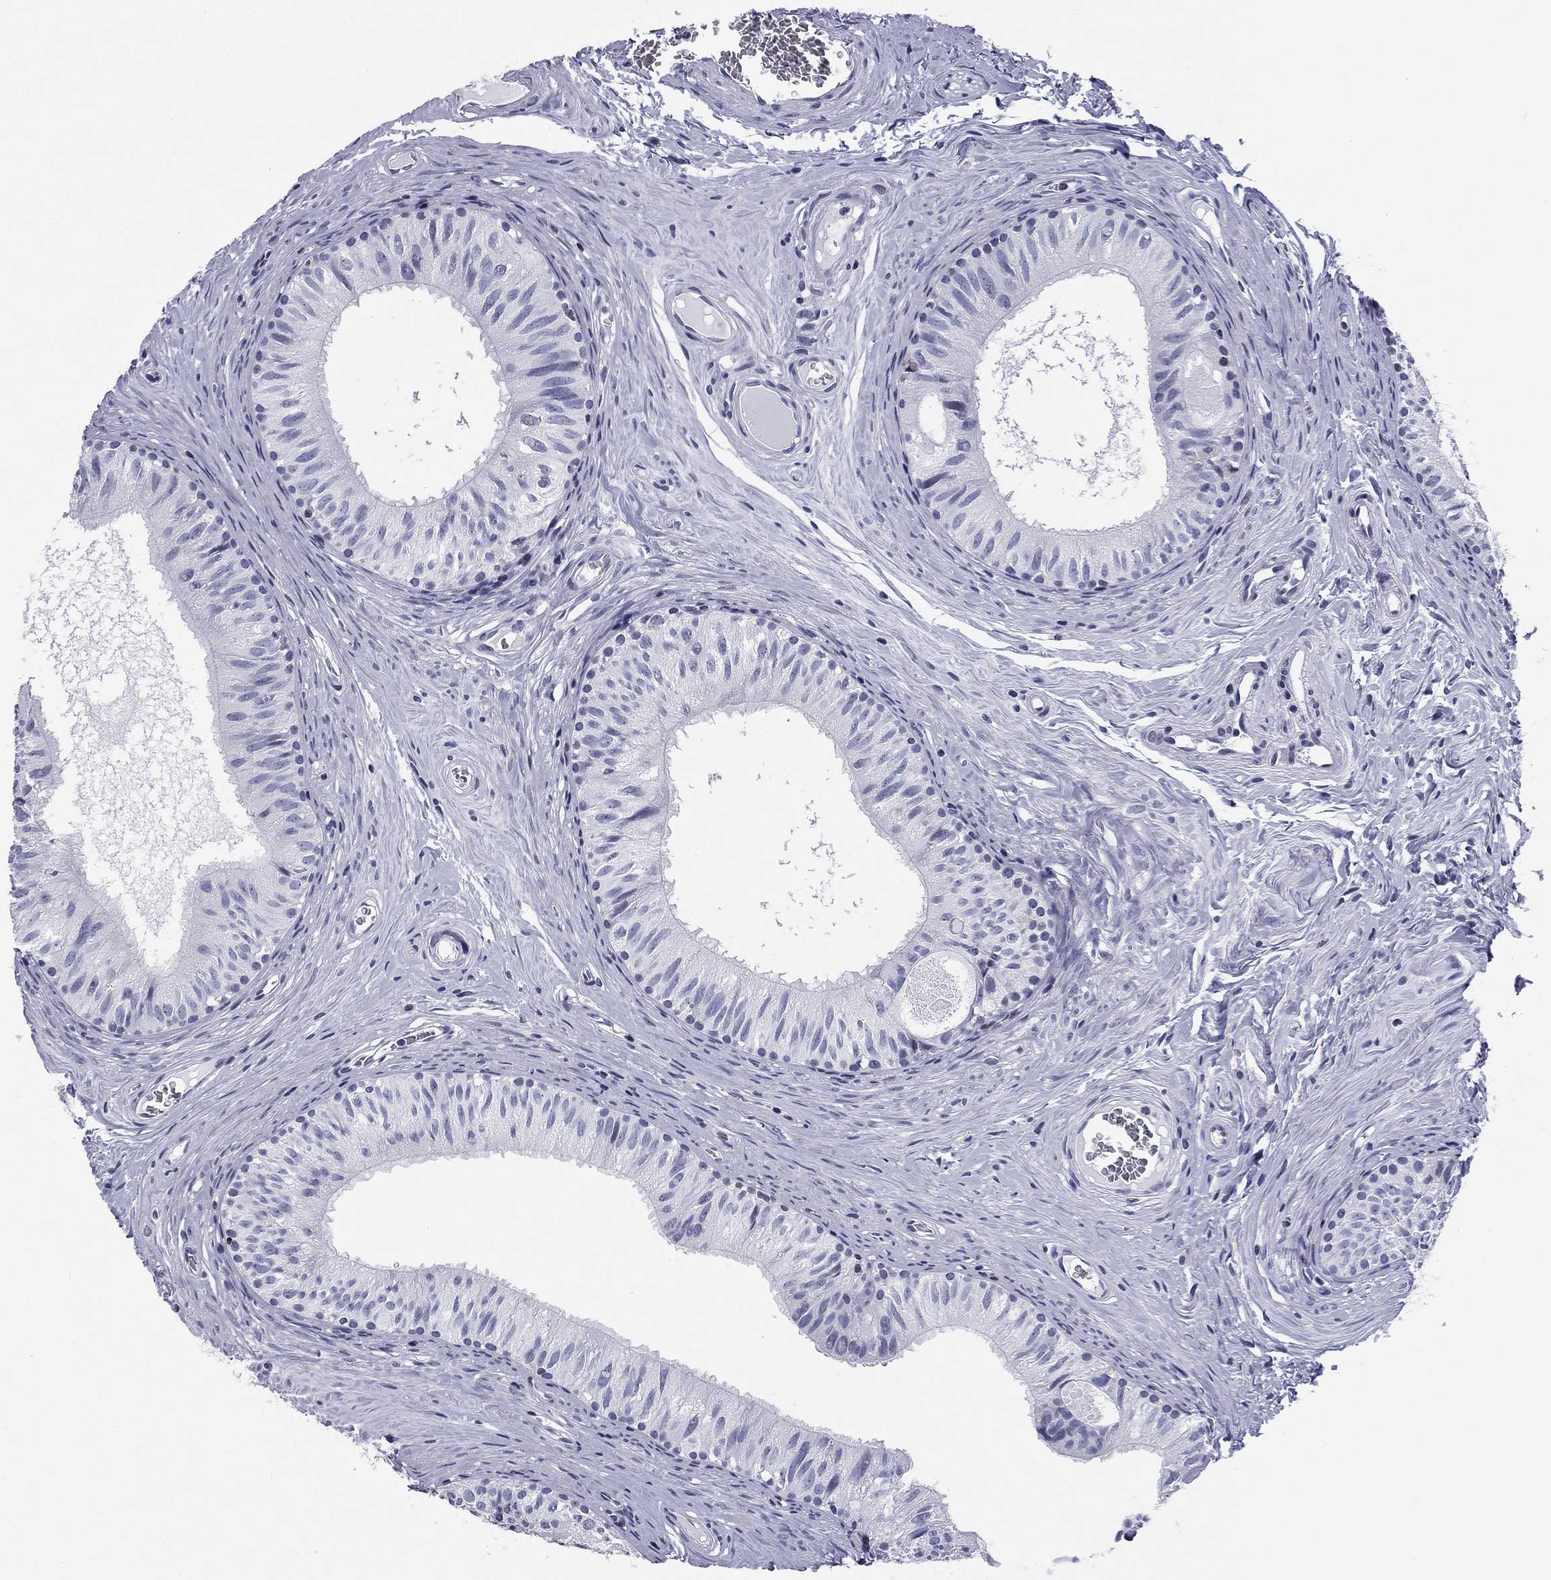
{"staining": {"intensity": "negative", "quantity": "none", "location": "none"}, "tissue": "epididymis", "cell_type": "Glandular cells", "image_type": "normal", "snomed": [{"axis": "morphology", "description": "Normal tissue, NOS"}, {"axis": "topography", "description": "Epididymis"}], "caption": "Glandular cells show no significant protein expression in benign epididymis. (DAB immunohistochemistry (IHC) visualized using brightfield microscopy, high magnification).", "gene": "CCDC144A", "patient": {"sex": "male", "age": 52}}